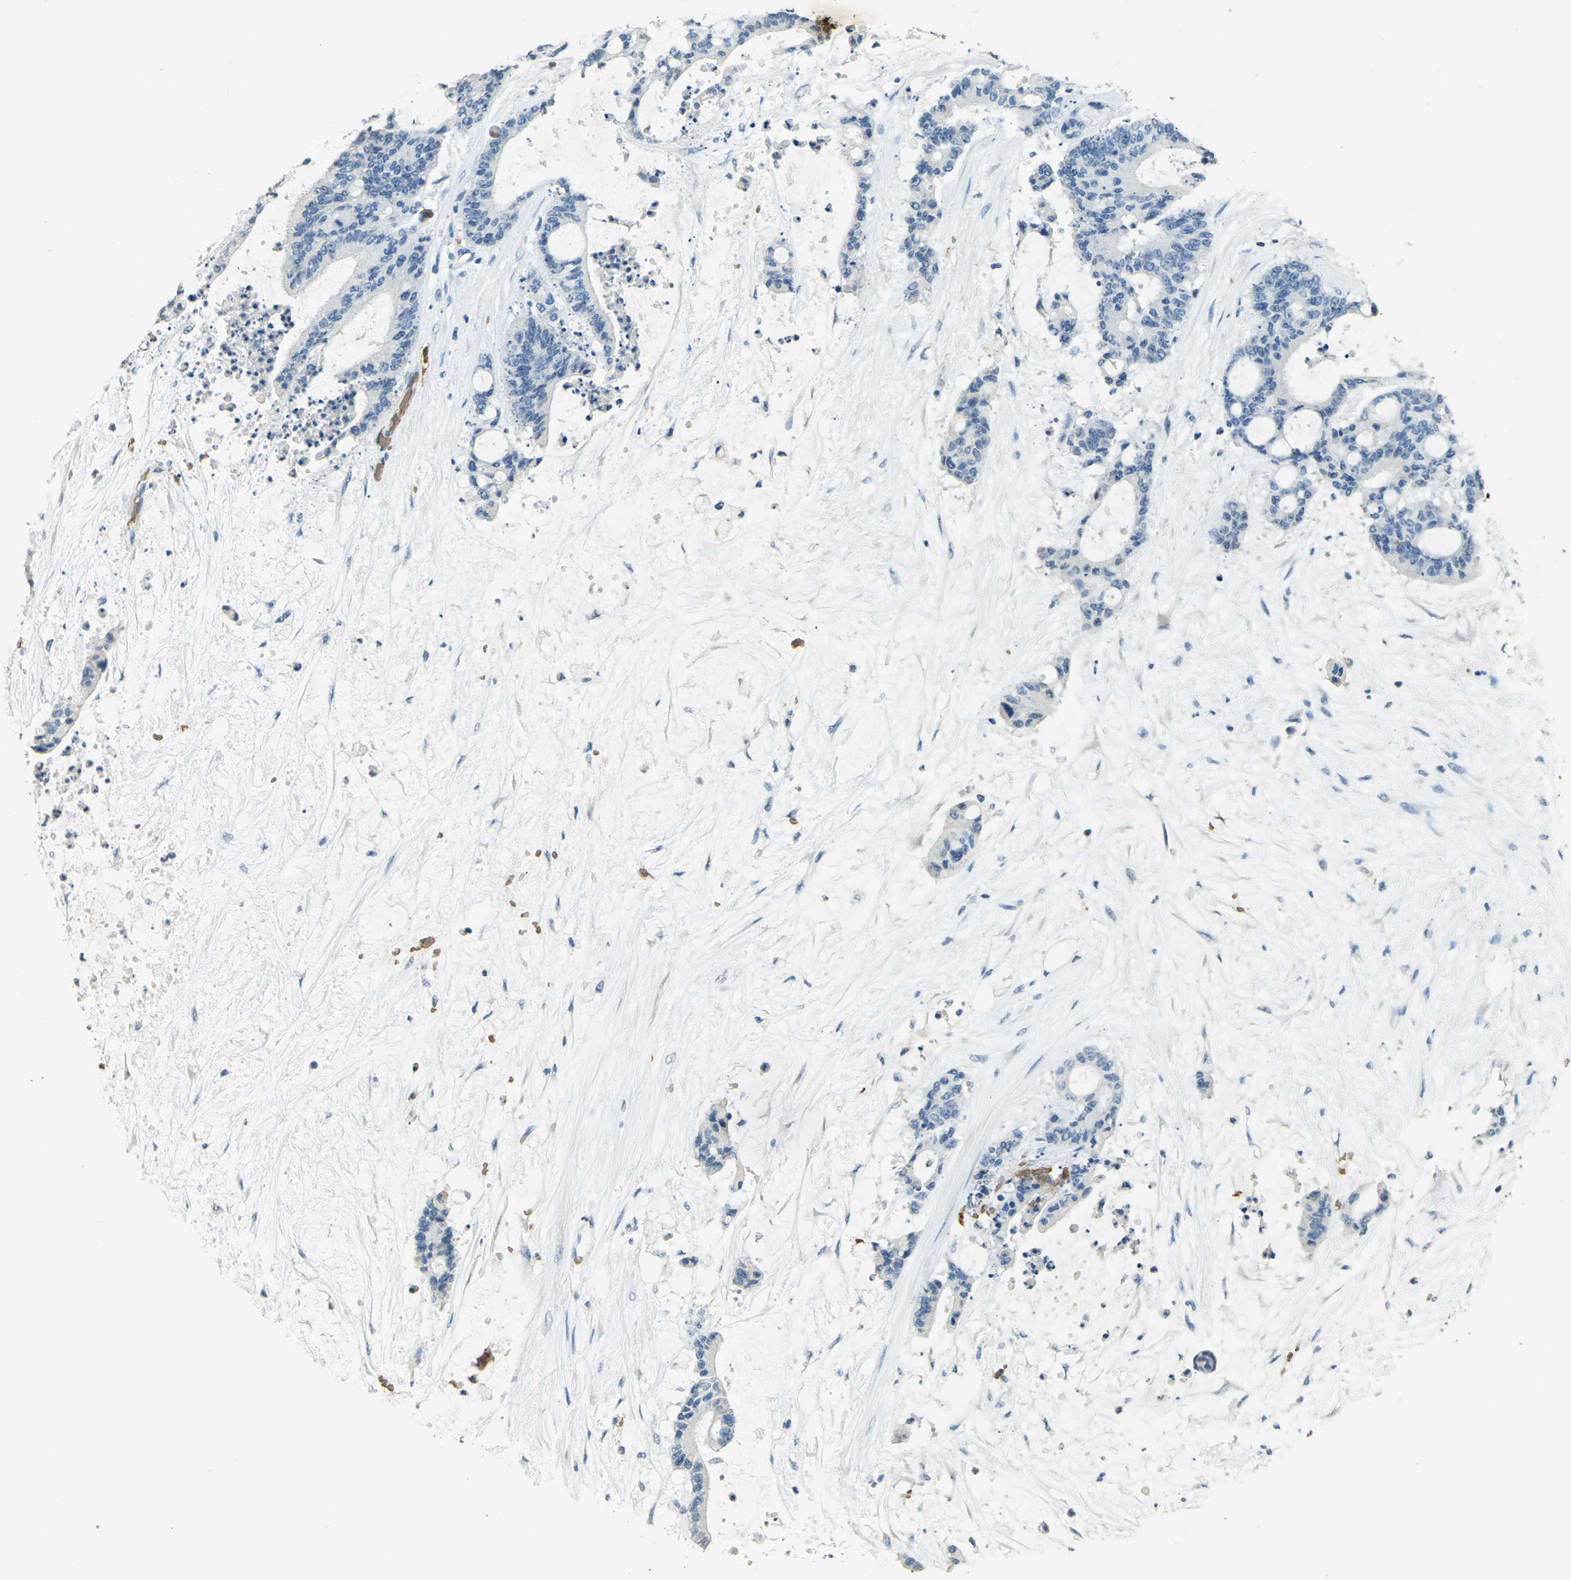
{"staining": {"intensity": "negative", "quantity": "none", "location": "none"}, "tissue": "liver cancer", "cell_type": "Tumor cells", "image_type": "cancer", "snomed": [{"axis": "morphology", "description": "Cholangiocarcinoma"}, {"axis": "topography", "description": "Liver"}], "caption": "Immunohistochemistry (IHC) of liver cholangiocarcinoma exhibits no expression in tumor cells. (IHC, brightfield microscopy, high magnification).", "gene": "HBB", "patient": {"sex": "female", "age": 73}}